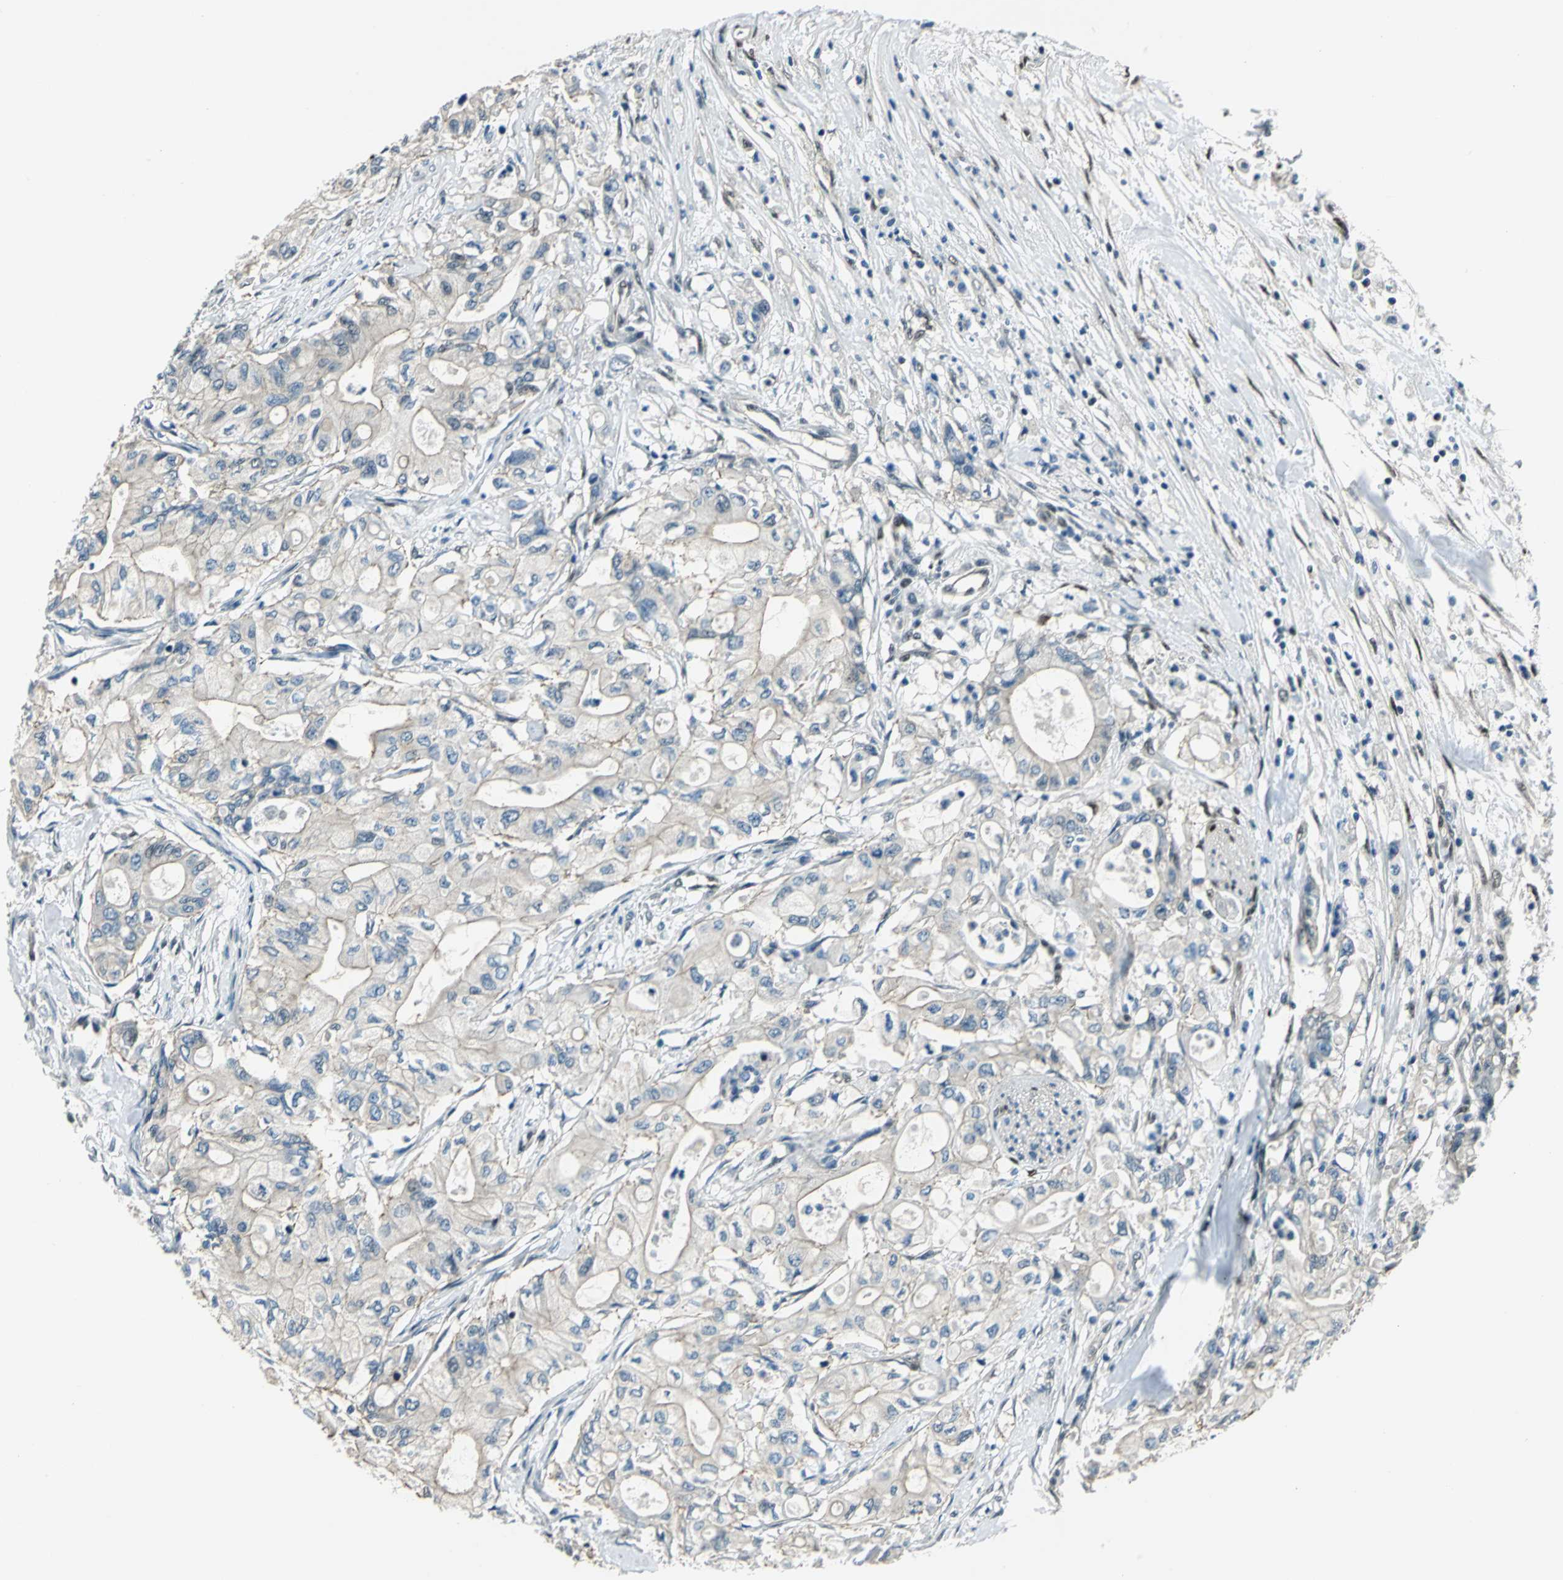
{"staining": {"intensity": "weak", "quantity": "25%-75%", "location": "cytoplasmic/membranous"}, "tissue": "pancreatic cancer", "cell_type": "Tumor cells", "image_type": "cancer", "snomed": [{"axis": "morphology", "description": "Adenocarcinoma, NOS"}, {"axis": "topography", "description": "Pancreas"}], "caption": "Pancreatic adenocarcinoma stained with immunohistochemistry shows weak cytoplasmic/membranous staining in approximately 25%-75% of tumor cells. The staining is performed using DAB (3,3'-diaminobenzidine) brown chromogen to label protein expression. The nuclei are counter-stained blue using hematoxylin.", "gene": "NFIA", "patient": {"sex": "male", "age": 79}}